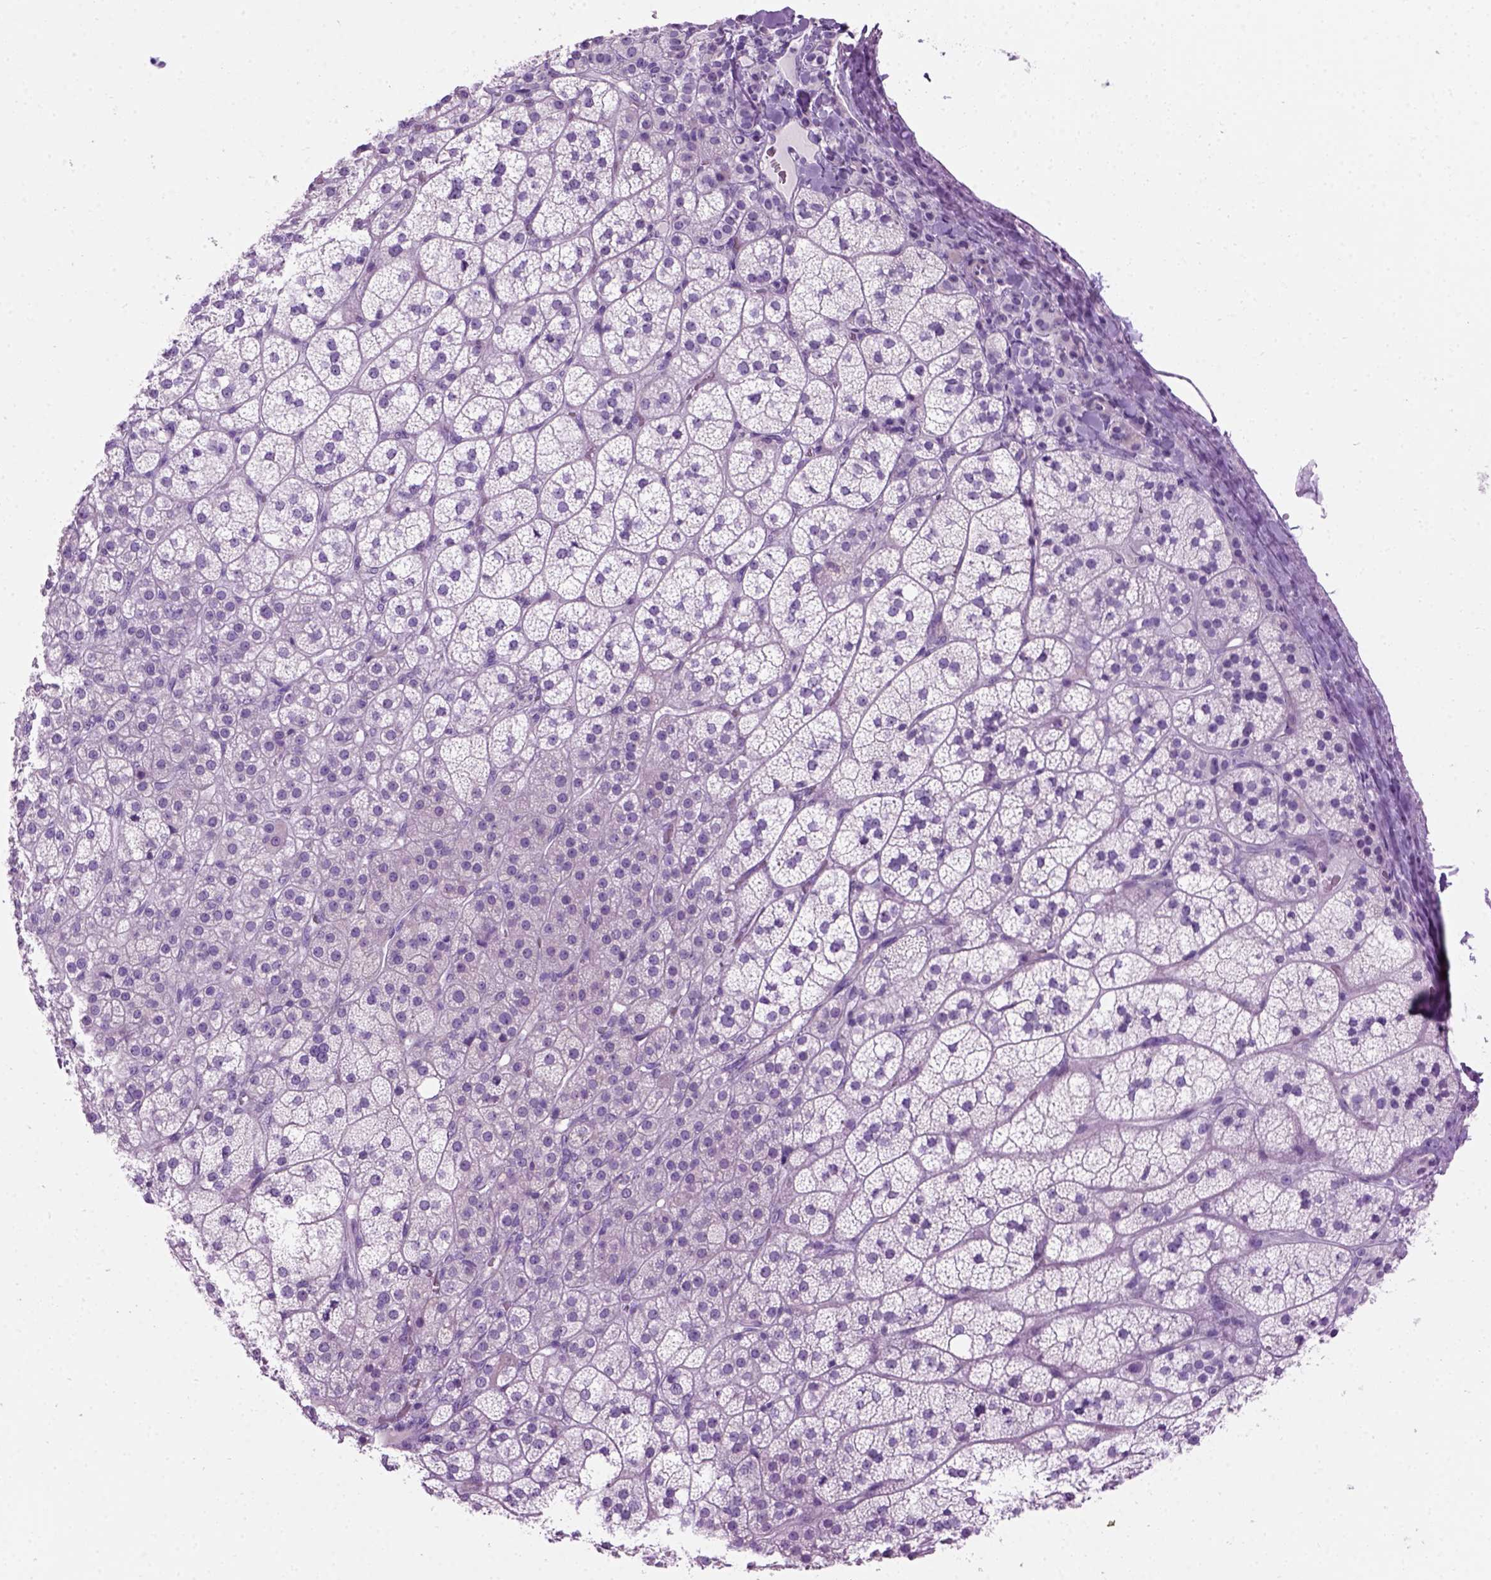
{"staining": {"intensity": "negative", "quantity": "none", "location": "none"}, "tissue": "adrenal gland", "cell_type": "Glandular cells", "image_type": "normal", "snomed": [{"axis": "morphology", "description": "Normal tissue, NOS"}, {"axis": "topography", "description": "Adrenal gland"}], "caption": "Image shows no protein positivity in glandular cells of normal adrenal gland. Brightfield microscopy of immunohistochemistry stained with DAB (brown) and hematoxylin (blue), captured at high magnification.", "gene": "GABRB2", "patient": {"sex": "female", "age": 60}}